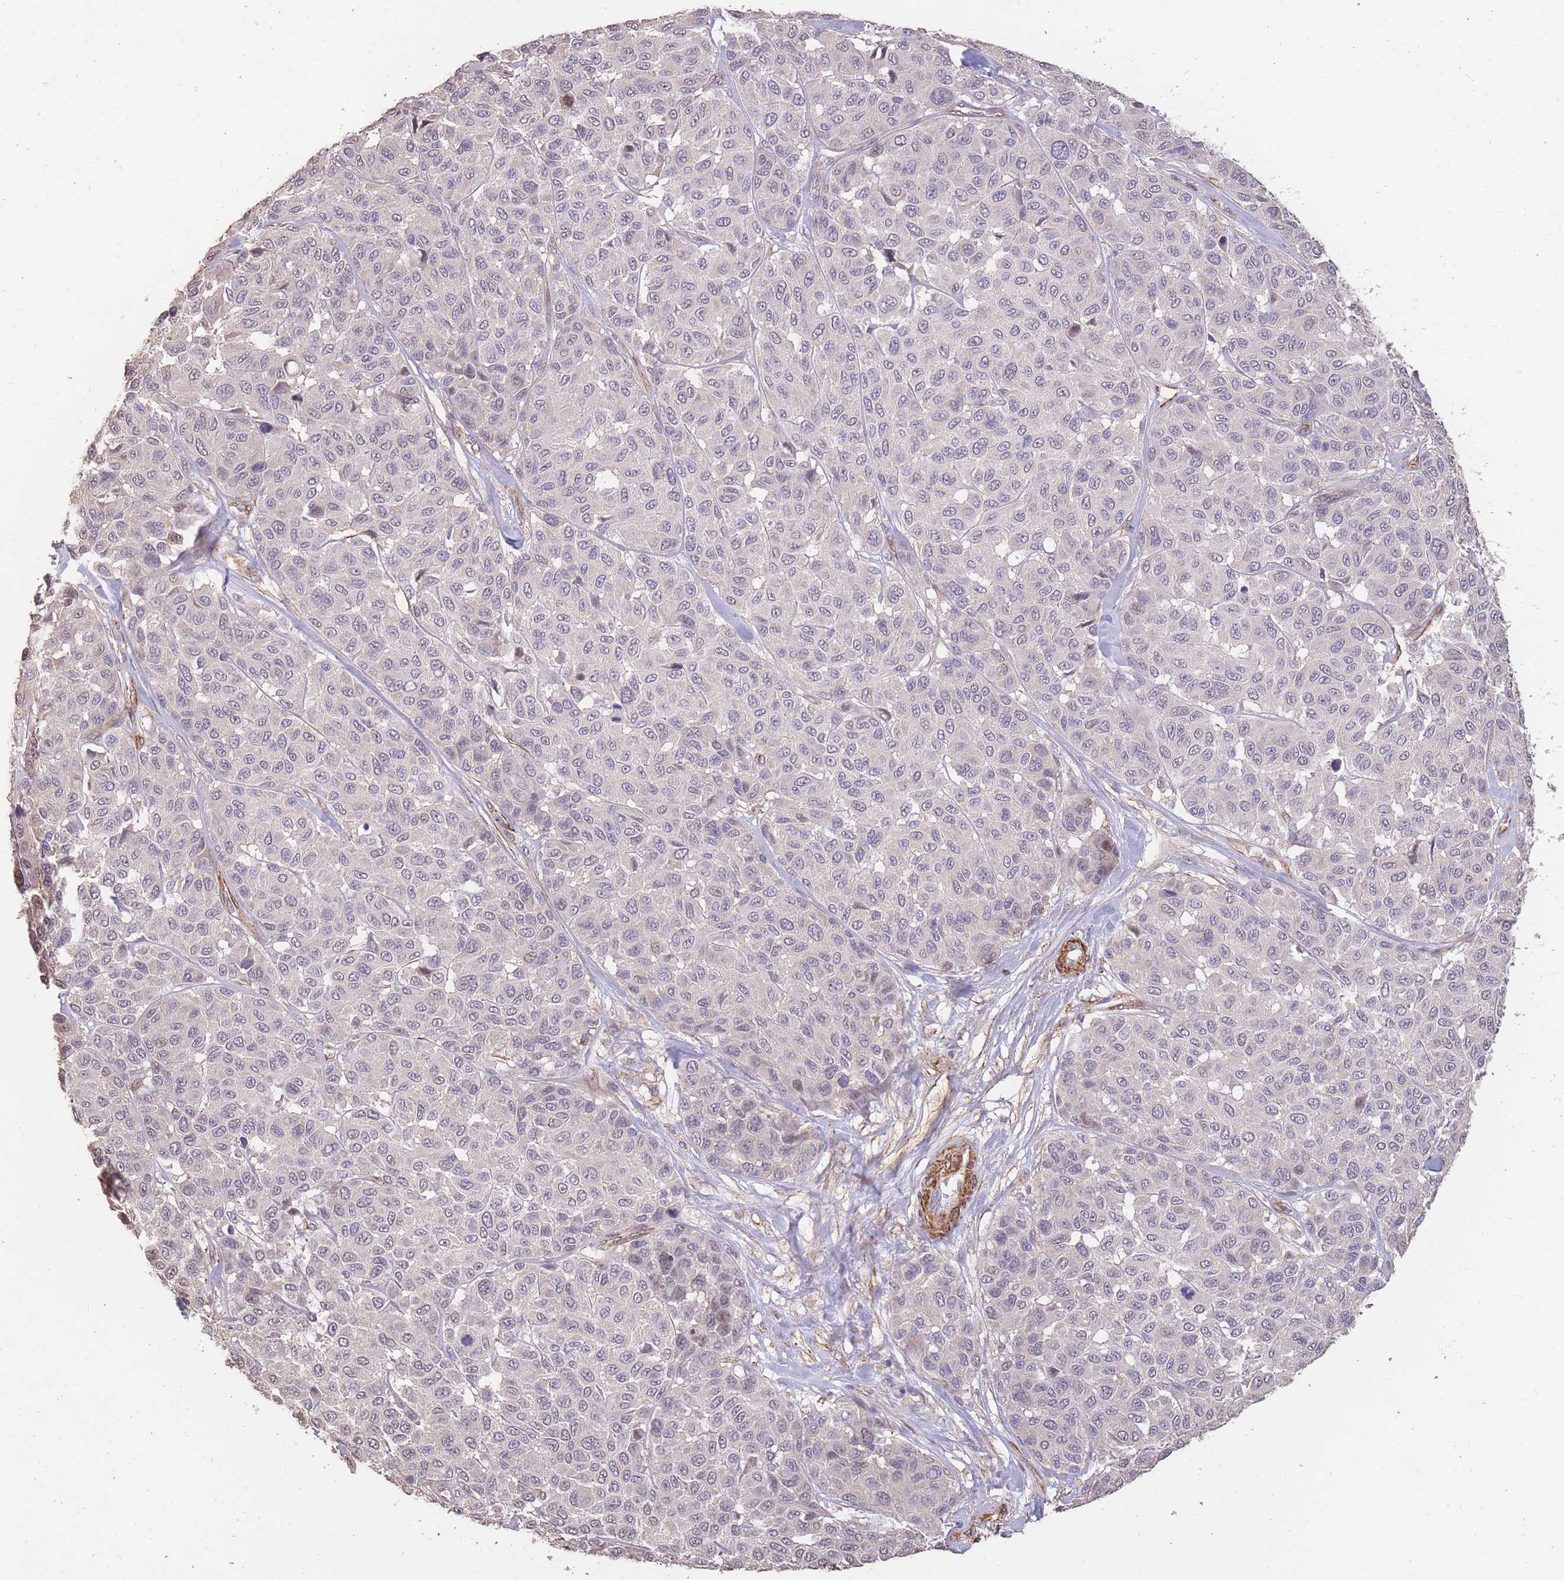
{"staining": {"intensity": "negative", "quantity": "none", "location": "none"}, "tissue": "melanoma", "cell_type": "Tumor cells", "image_type": "cancer", "snomed": [{"axis": "morphology", "description": "Malignant melanoma, NOS"}, {"axis": "topography", "description": "Skin"}], "caption": "This is an immunohistochemistry (IHC) image of melanoma. There is no staining in tumor cells.", "gene": "NLRC4", "patient": {"sex": "female", "age": 66}}